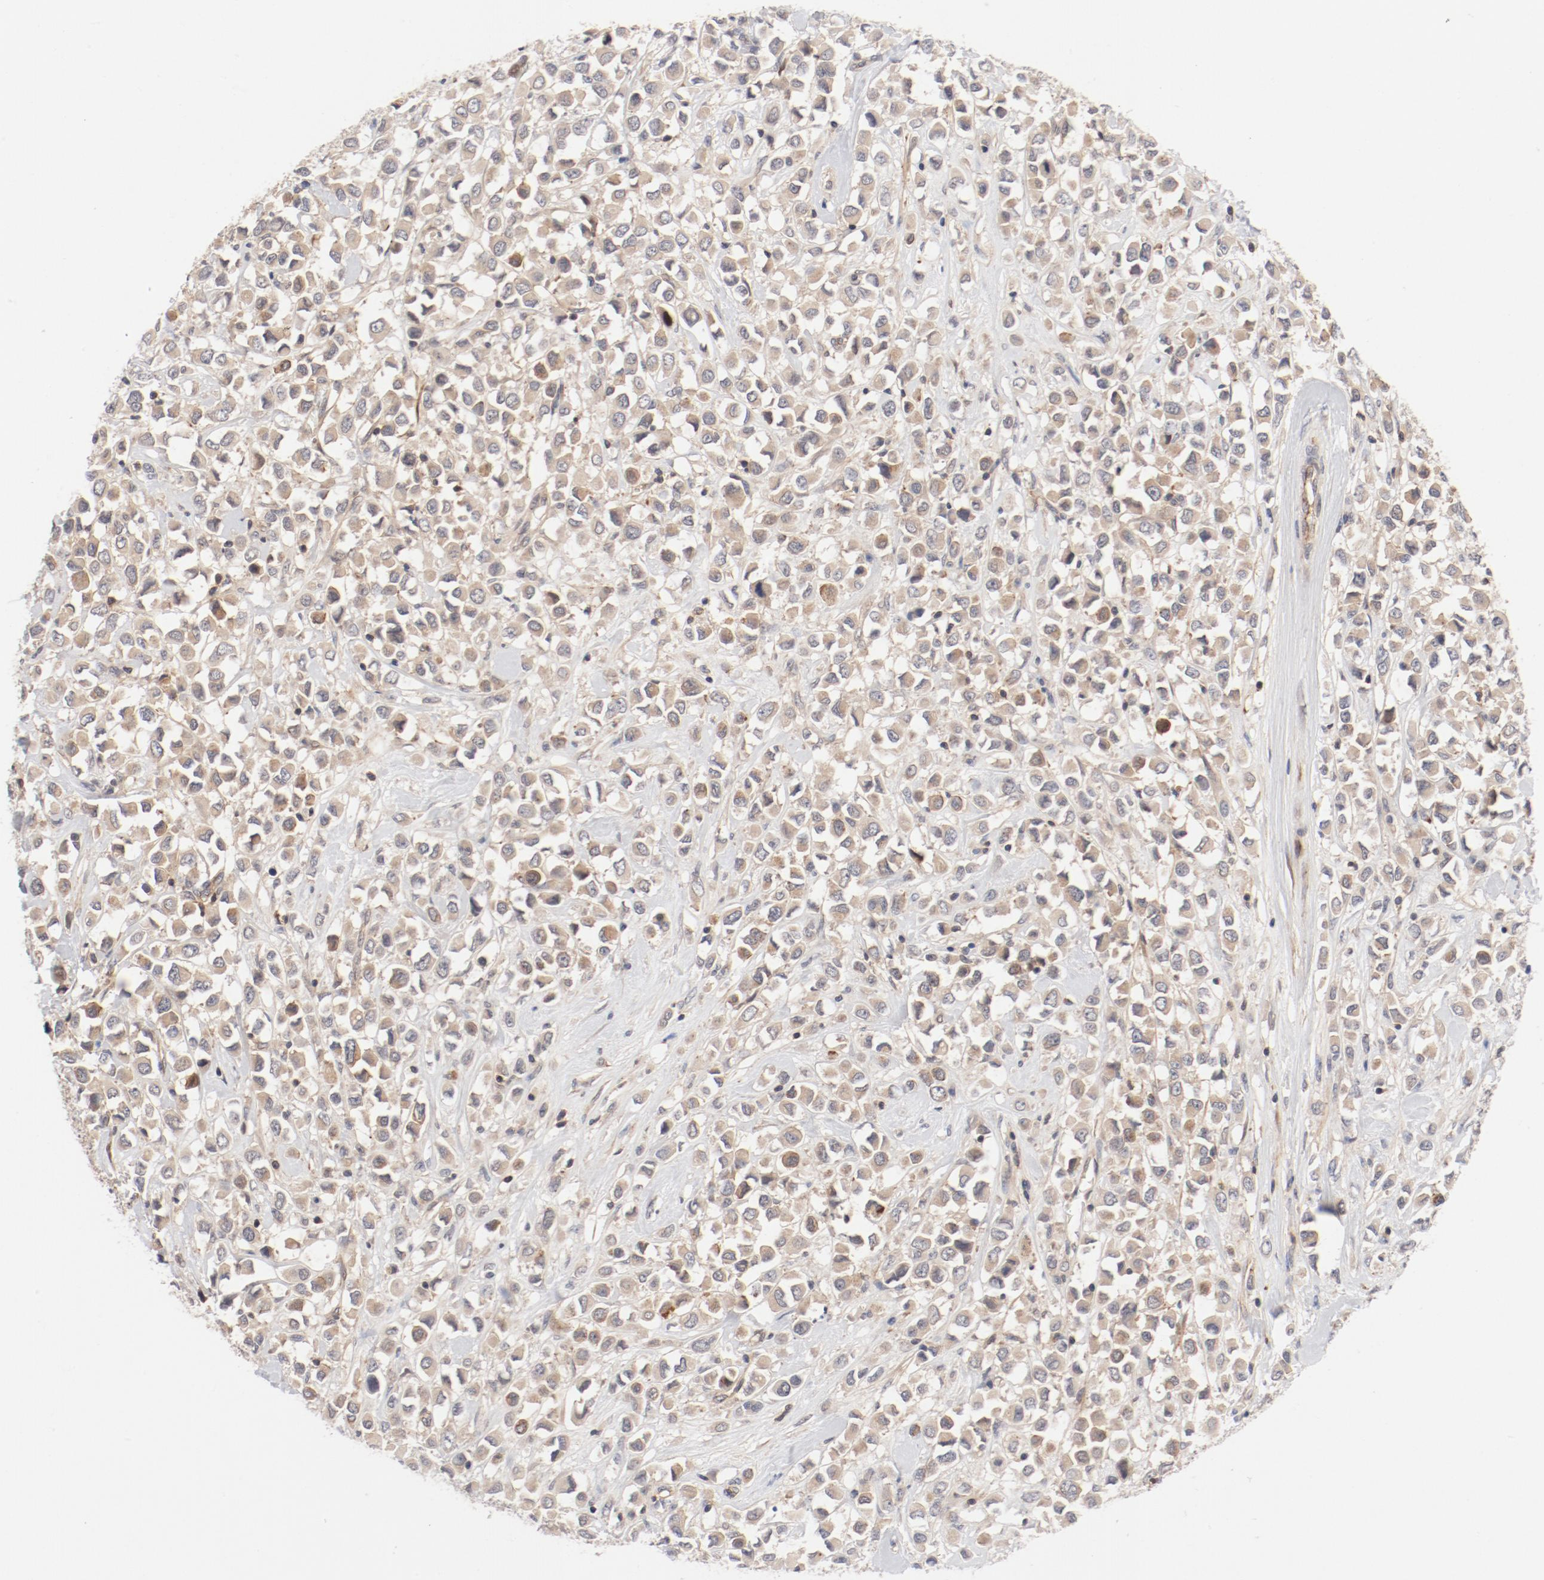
{"staining": {"intensity": "weak", "quantity": ">75%", "location": "cytoplasmic/membranous"}, "tissue": "breast cancer", "cell_type": "Tumor cells", "image_type": "cancer", "snomed": [{"axis": "morphology", "description": "Duct carcinoma"}, {"axis": "topography", "description": "Breast"}], "caption": "Infiltrating ductal carcinoma (breast) tissue shows weak cytoplasmic/membranous expression in about >75% of tumor cells", "gene": "ZNF267", "patient": {"sex": "female", "age": 61}}